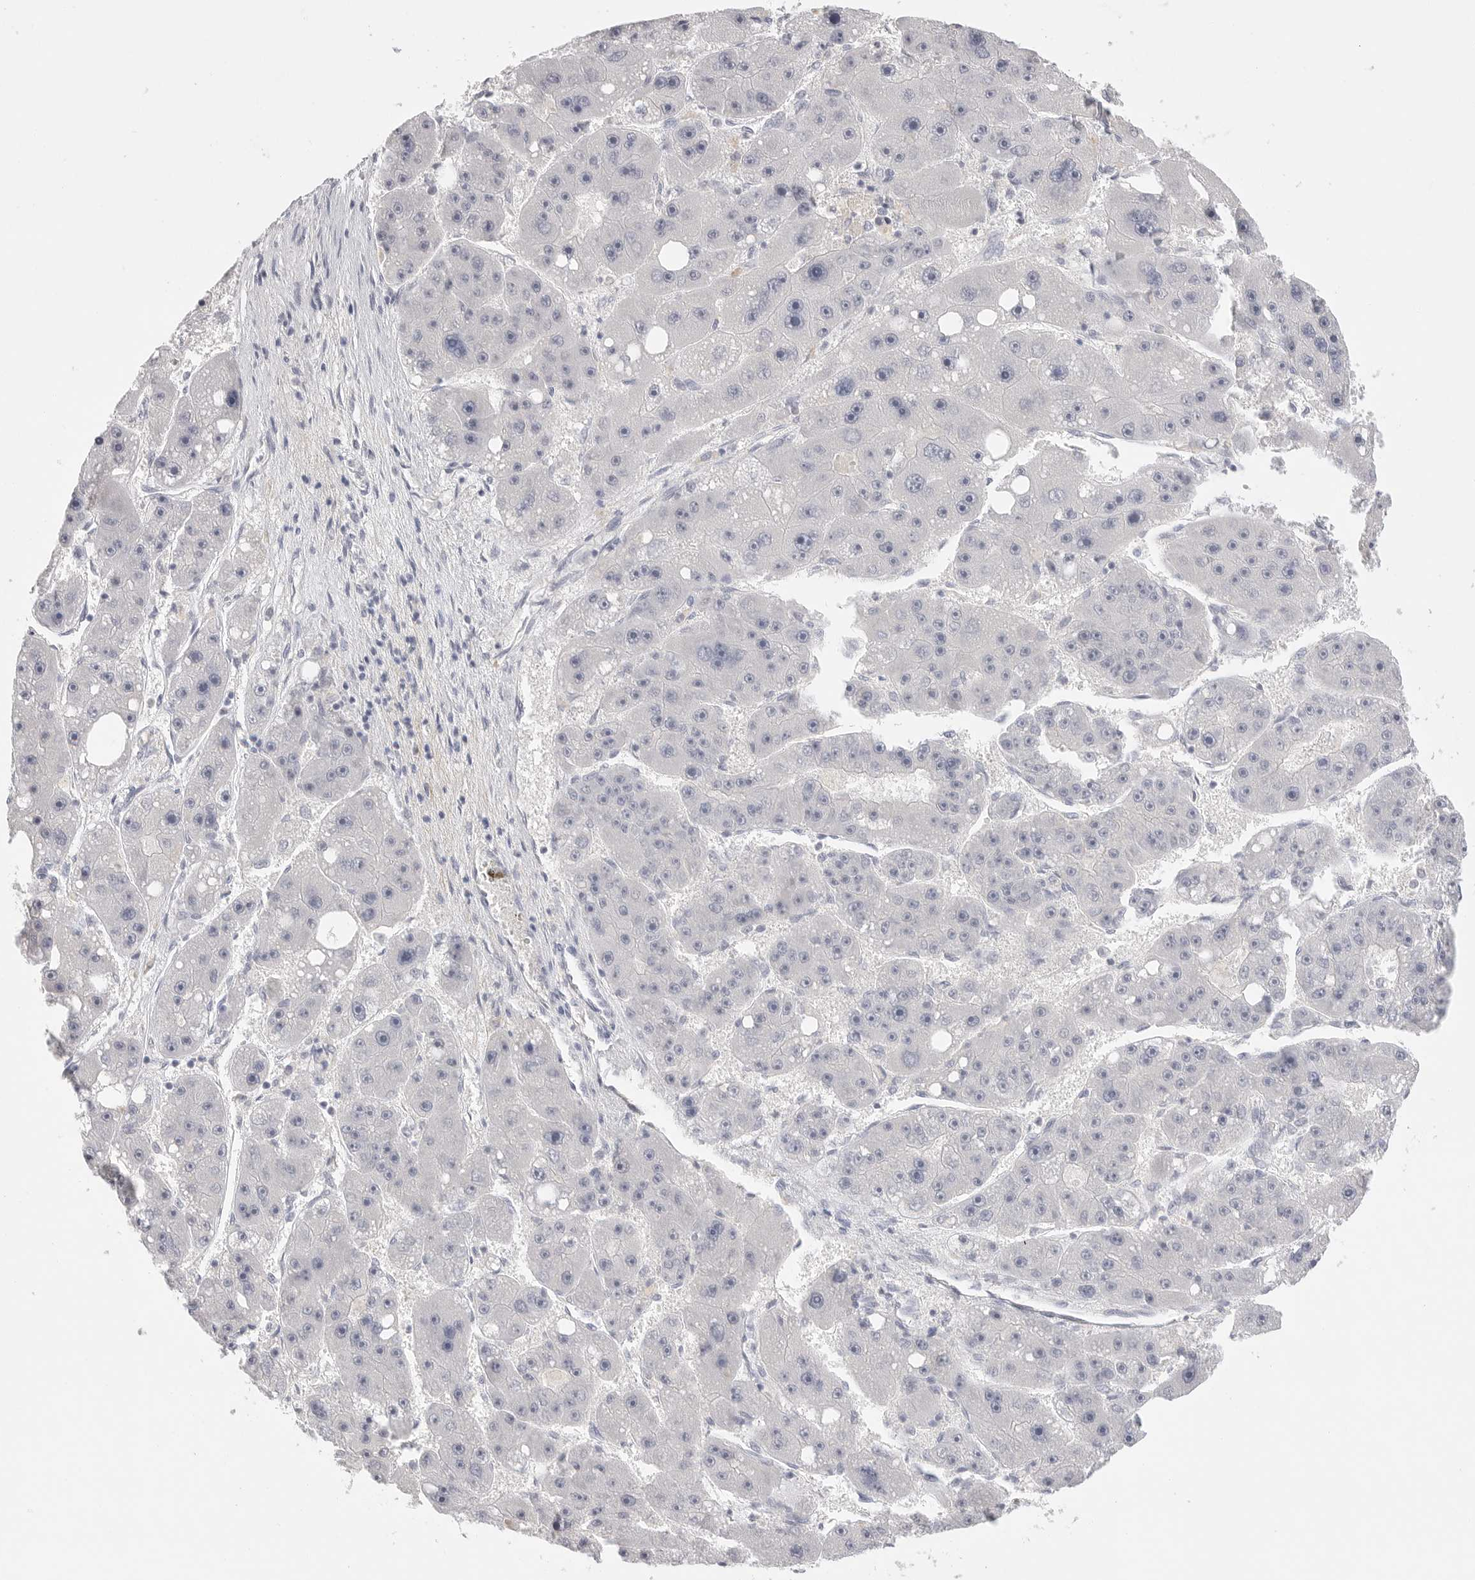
{"staining": {"intensity": "negative", "quantity": "none", "location": "none"}, "tissue": "liver cancer", "cell_type": "Tumor cells", "image_type": "cancer", "snomed": [{"axis": "morphology", "description": "Carcinoma, Hepatocellular, NOS"}, {"axis": "topography", "description": "Liver"}], "caption": "Protein analysis of liver cancer (hepatocellular carcinoma) demonstrates no significant positivity in tumor cells. (DAB (3,3'-diaminobenzidine) immunohistochemistry (IHC), high magnification).", "gene": "FBN2", "patient": {"sex": "female", "age": 61}}